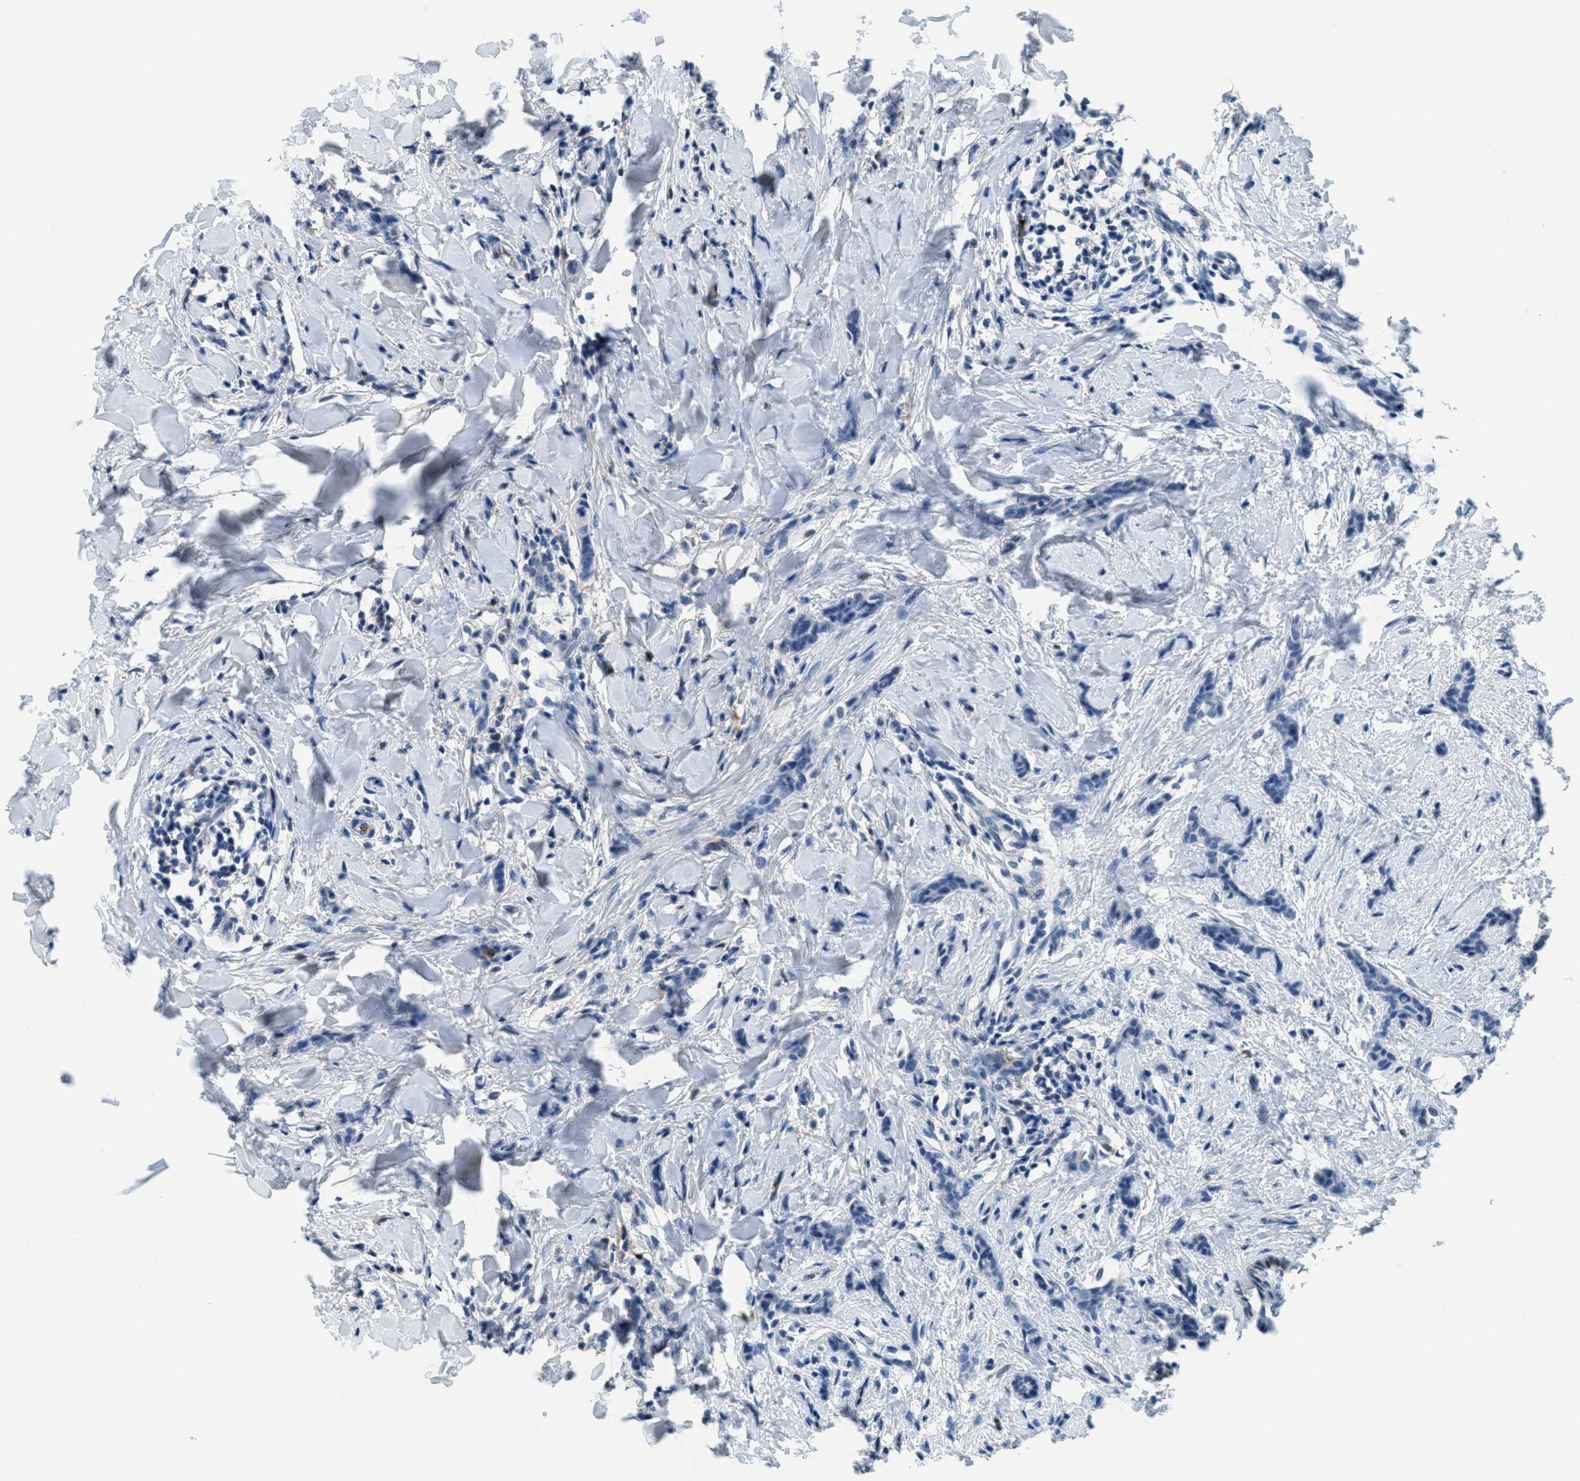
{"staining": {"intensity": "negative", "quantity": "none", "location": "none"}, "tissue": "breast cancer", "cell_type": "Tumor cells", "image_type": "cancer", "snomed": [{"axis": "morphology", "description": "Lobular carcinoma"}, {"axis": "topography", "description": "Skin"}, {"axis": "topography", "description": "Breast"}], "caption": "Tumor cells are negative for brown protein staining in breast cancer. Brightfield microscopy of IHC stained with DAB (brown) and hematoxylin (blue), captured at high magnification.", "gene": "A2M", "patient": {"sex": "female", "age": 46}}